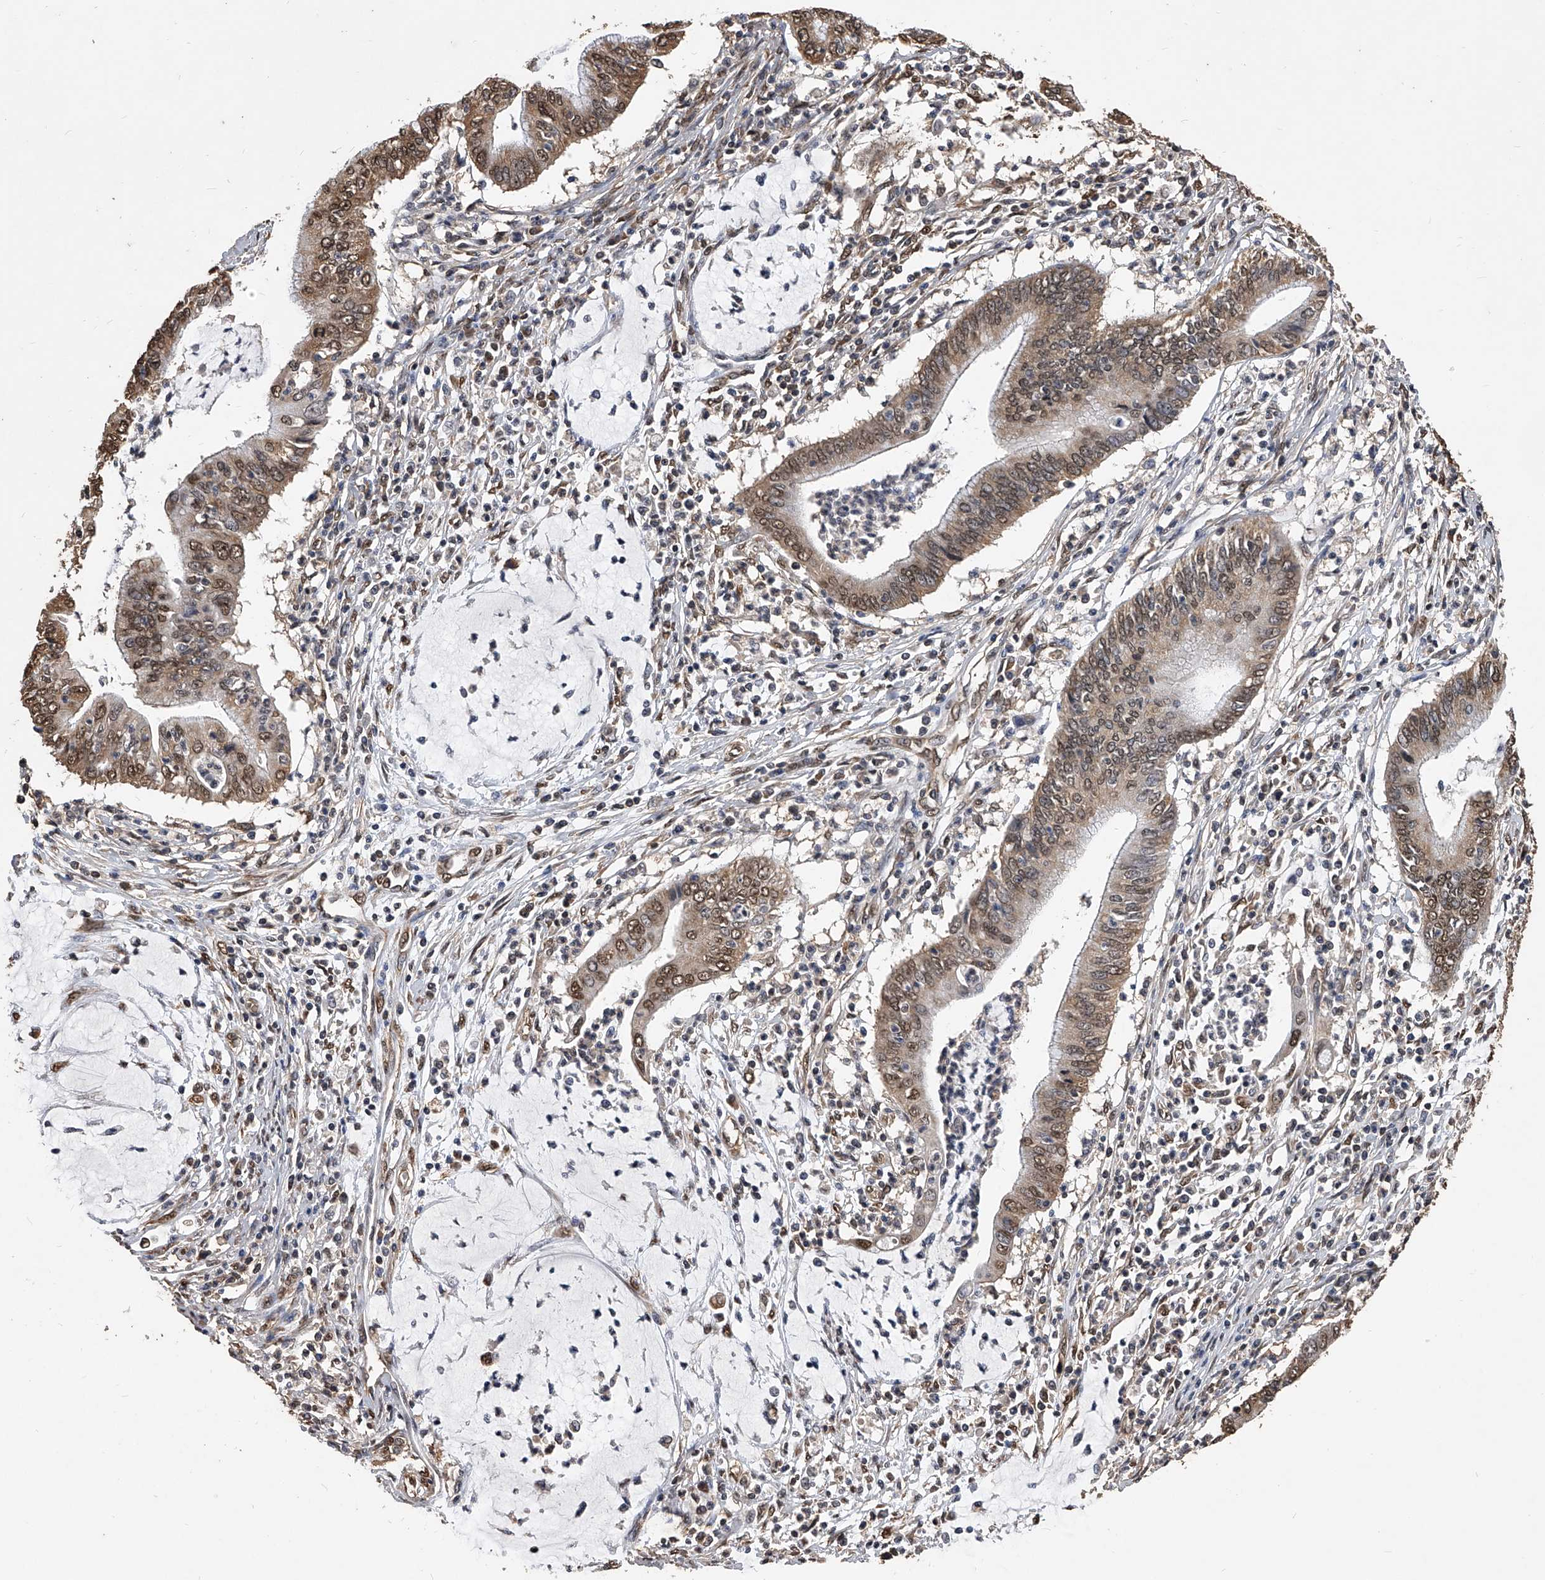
{"staining": {"intensity": "moderate", "quantity": ">75%", "location": "cytoplasmic/membranous,nuclear"}, "tissue": "cervical cancer", "cell_type": "Tumor cells", "image_type": "cancer", "snomed": [{"axis": "morphology", "description": "Adenocarcinoma, NOS"}, {"axis": "topography", "description": "Cervix"}], "caption": "Adenocarcinoma (cervical) tissue reveals moderate cytoplasmic/membranous and nuclear positivity in approximately >75% of tumor cells", "gene": "FBXL4", "patient": {"sex": "female", "age": 36}}